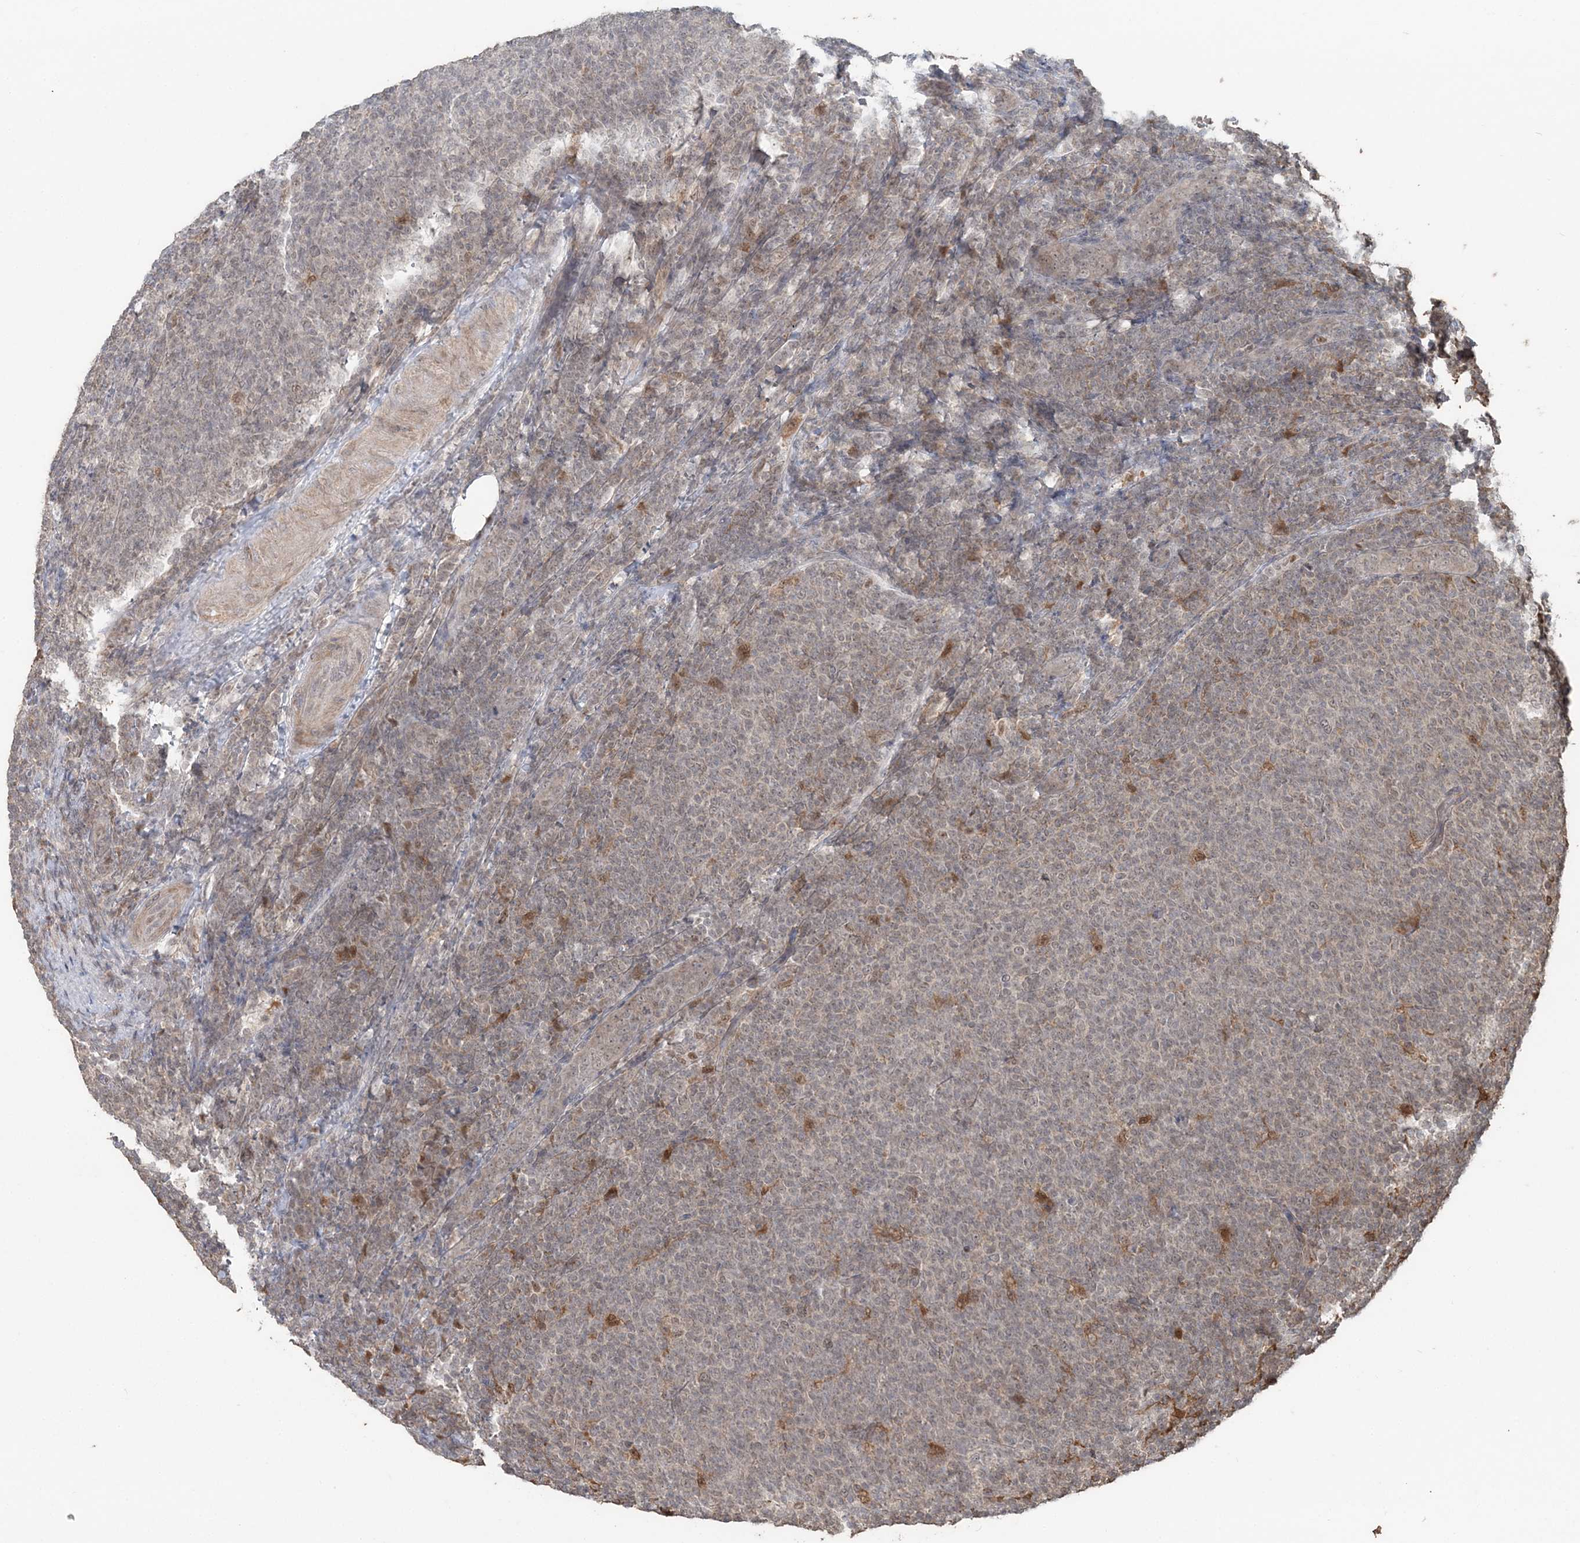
{"staining": {"intensity": "weak", "quantity": "<25%", "location": "nuclear"}, "tissue": "lymphoma", "cell_type": "Tumor cells", "image_type": "cancer", "snomed": [{"axis": "morphology", "description": "Malignant lymphoma, non-Hodgkin's type, Low grade"}, {"axis": "topography", "description": "Lymph node"}], "caption": "Human low-grade malignant lymphoma, non-Hodgkin's type stained for a protein using IHC demonstrates no positivity in tumor cells.", "gene": "SLU7", "patient": {"sex": "male", "age": 66}}